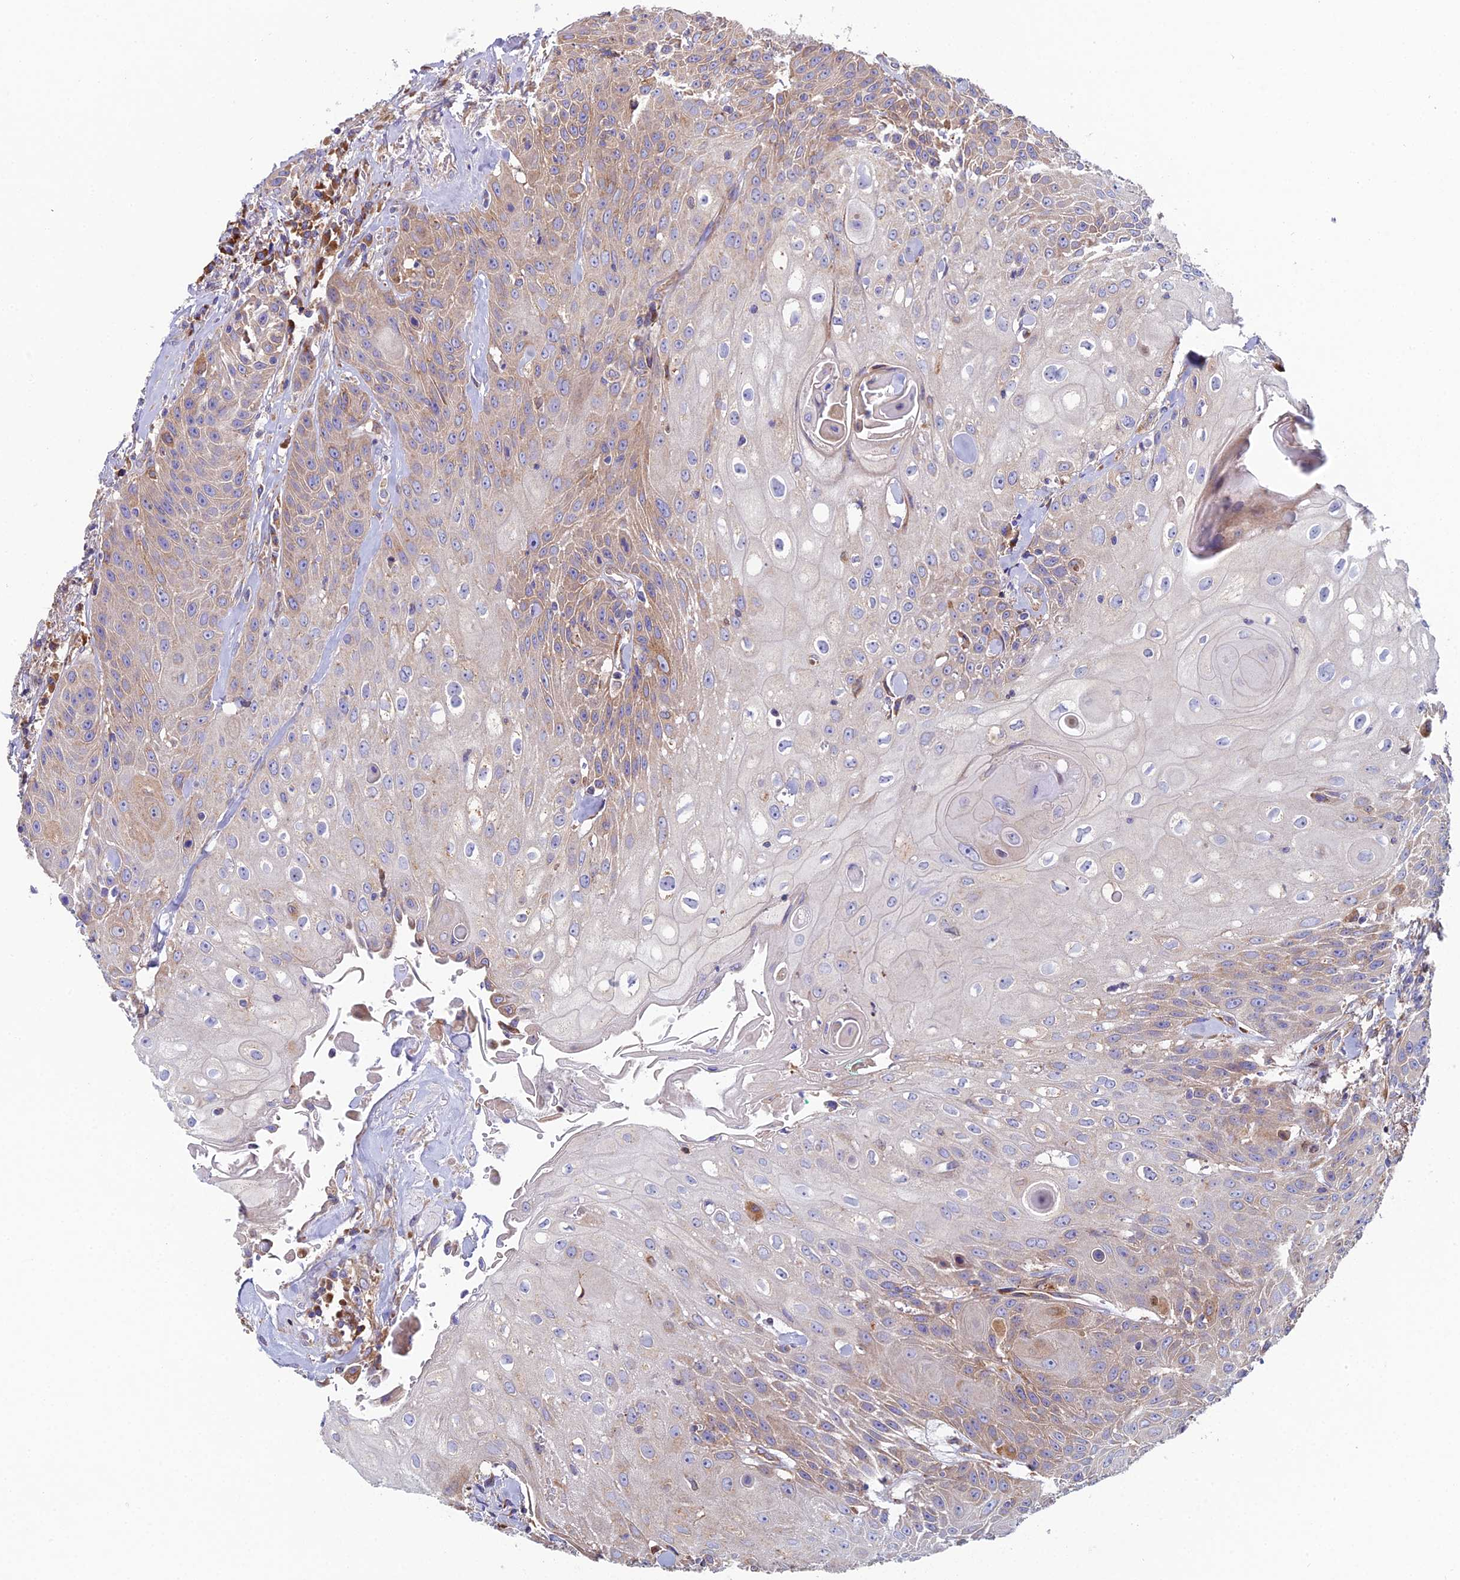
{"staining": {"intensity": "weak", "quantity": "25%-75%", "location": "cytoplasmic/membranous"}, "tissue": "head and neck cancer", "cell_type": "Tumor cells", "image_type": "cancer", "snomed": [{"axis": "morphology", "description": "Squamous cell carcinoma, NOS"}, {"axis": "topography", "description": "Oral tissue"}, {"axis": "topography", "description": "Head-Neck"}], "caption": "Squamous cell carcinoma (head and neck) tissue demonstrates weak cytoplasmic/membranous staining in approximately 25%-75% of tumor cells, visualized by immunohistochemistry.", "gene": "CLCN3", "patient": {"sex": "female", "age": 82}}